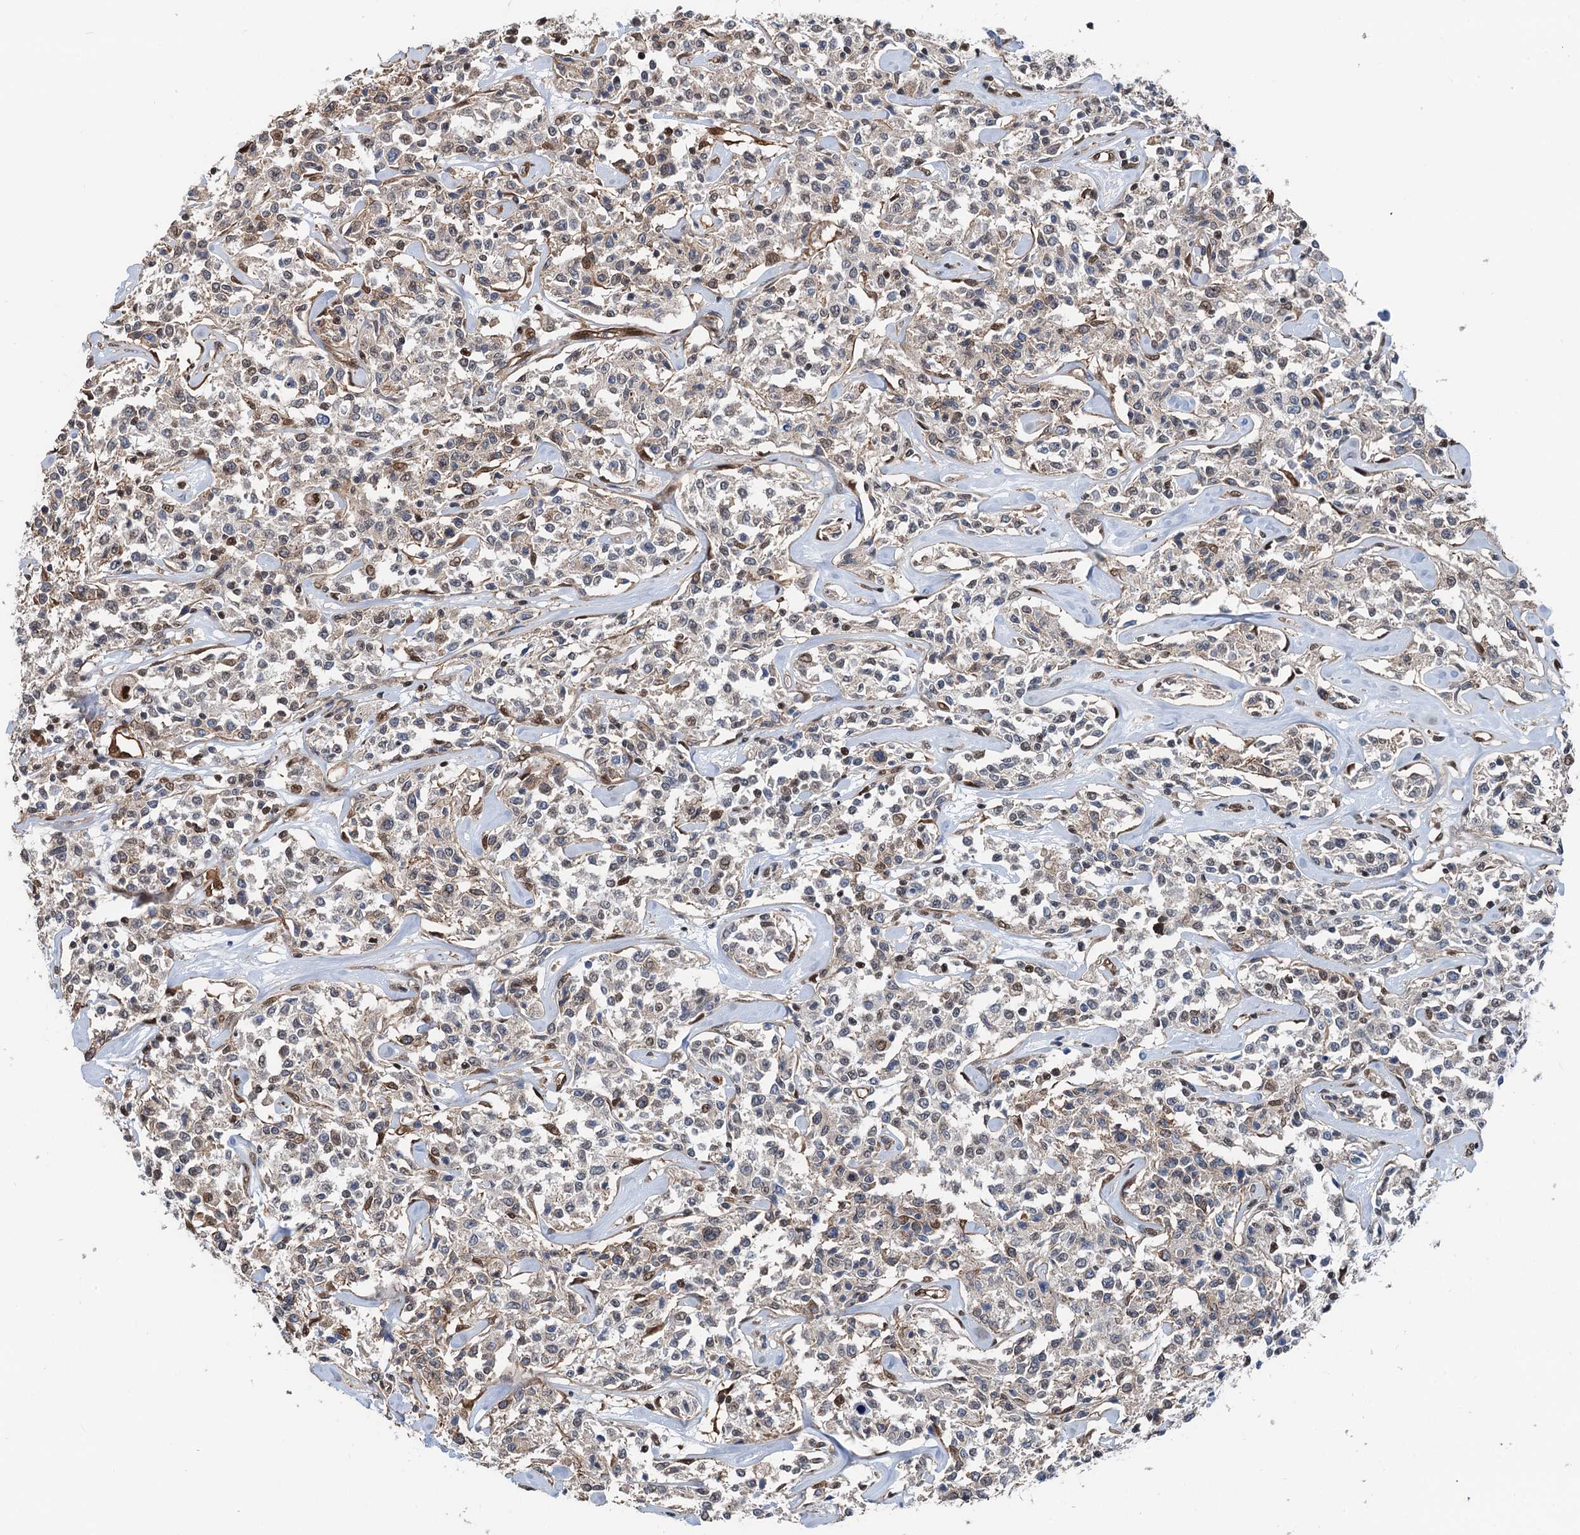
{"staining": {"intensity": "moderate", "quantity": "<25%", "location": "cytoplasmic/membranous,nuclear"}, "tissue": "lymphoma", "cell_type": "Tumor cells", "image_type": "cancer", "snomed": [{"axis": "morphology", "description": "Malignant lymphoma, non-Hodgkin's type, Low grade"}, {"axis": "topography", "description": "Small intestine"}], "caption": "Immunohistochemical staining of malignant lymphoma, non-Hodgkin's type (low-grade) displays low levels of moderate cytoplasmic/membranous and nuclear protein positivity in about <25% of tumor cells.", "gene": "CFDP1", "patient": {"sex": "female", "age": 59}}